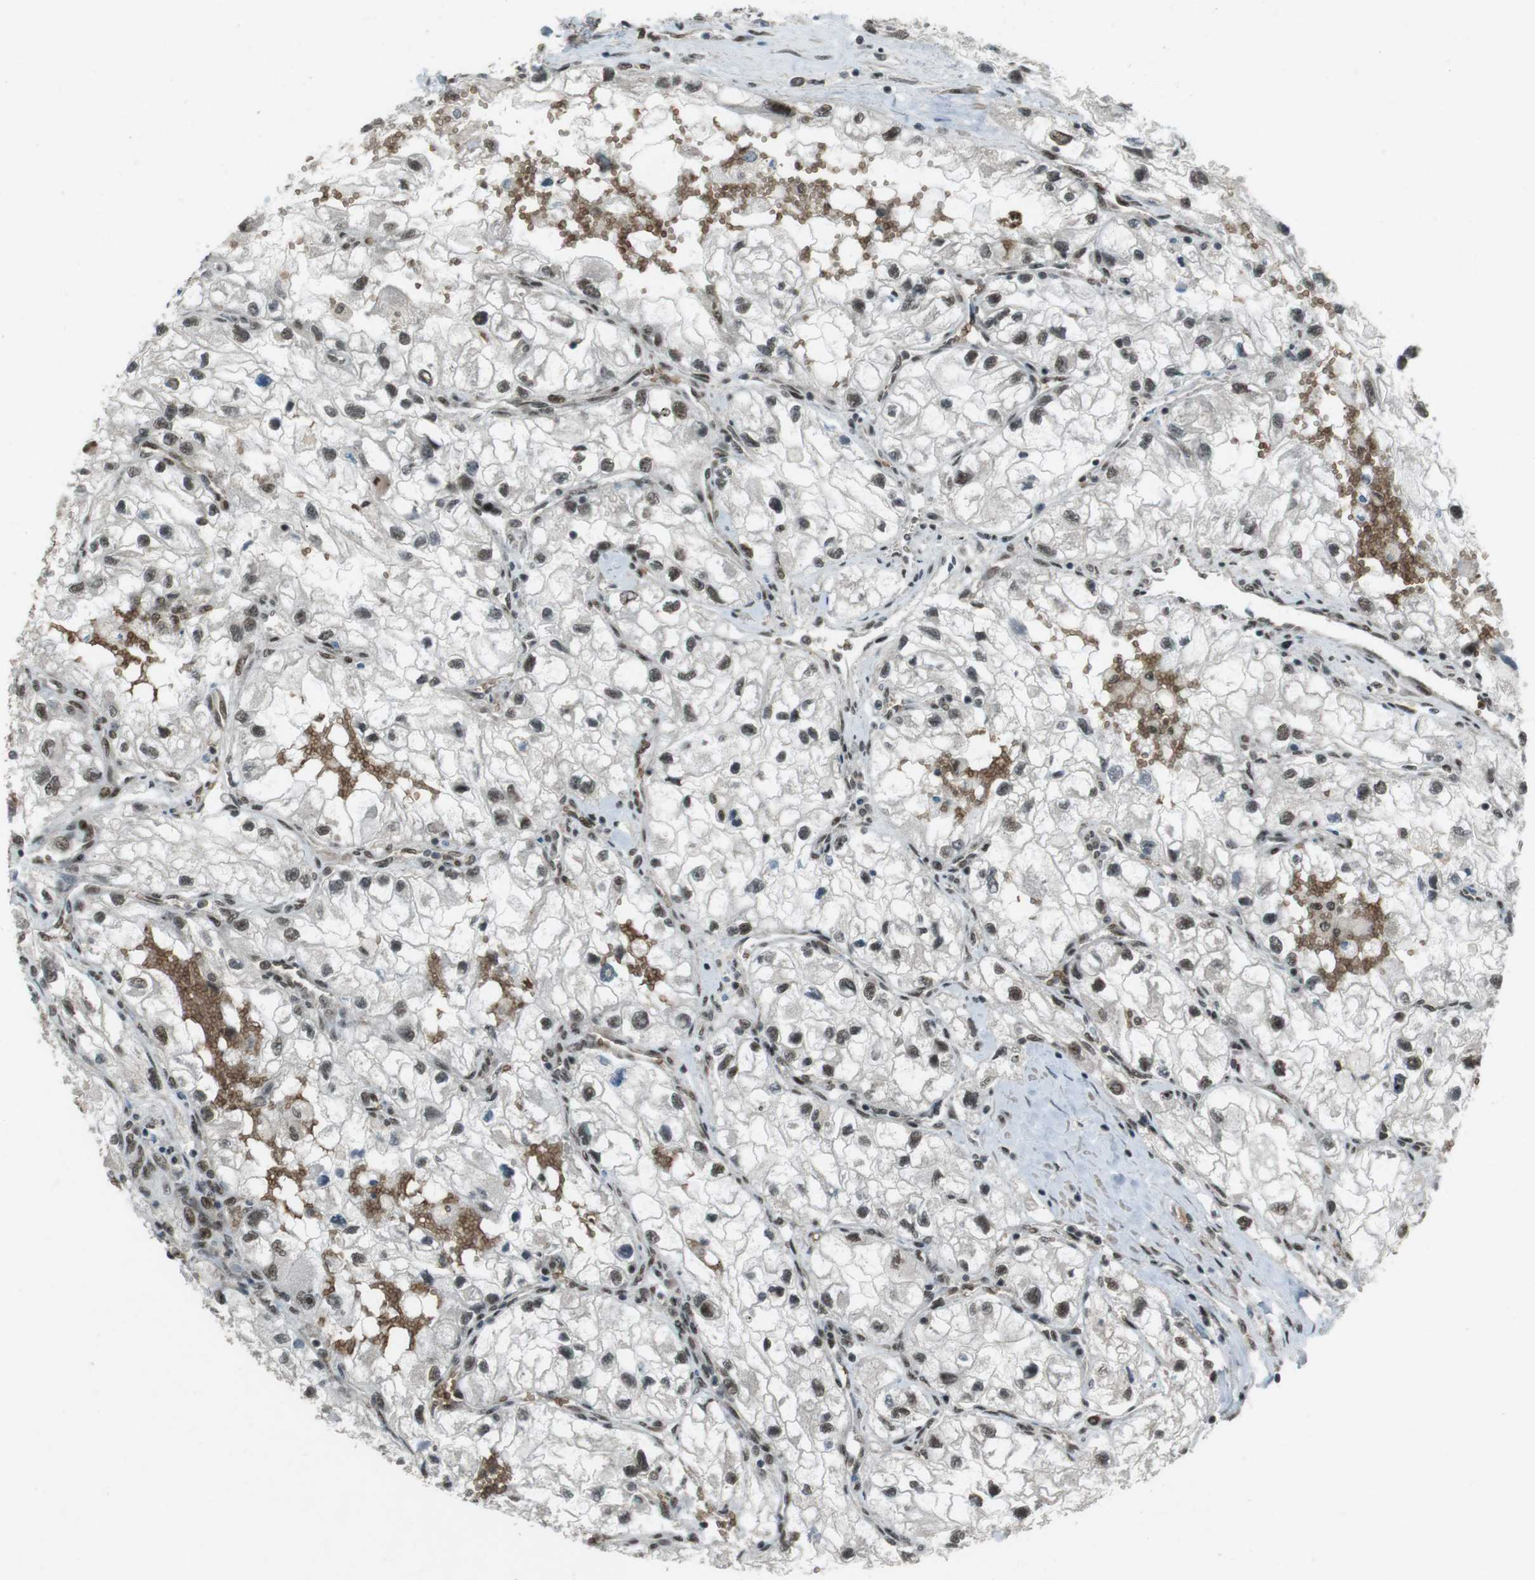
{"staining": {"intensity": "weak", "quantity": "<25%", "location": "cytoplasmic/membranous,nuclear"}, "tissue": "renal cancer", "cell_type": "Tumor cells", "image_type": "cancer", "snomed": [{"axis": "morphology", "description": "Adenocarcinoma, NOS"}, {"axis": "topography", "description": "Kidney"}], "caption": "Human renal cancer stained for a protein using immunohistochemistry (IHC) displays no expression in tumor cells.", "gene": "SLITRK5", "patient": {"sex": "female", "age": 70}}